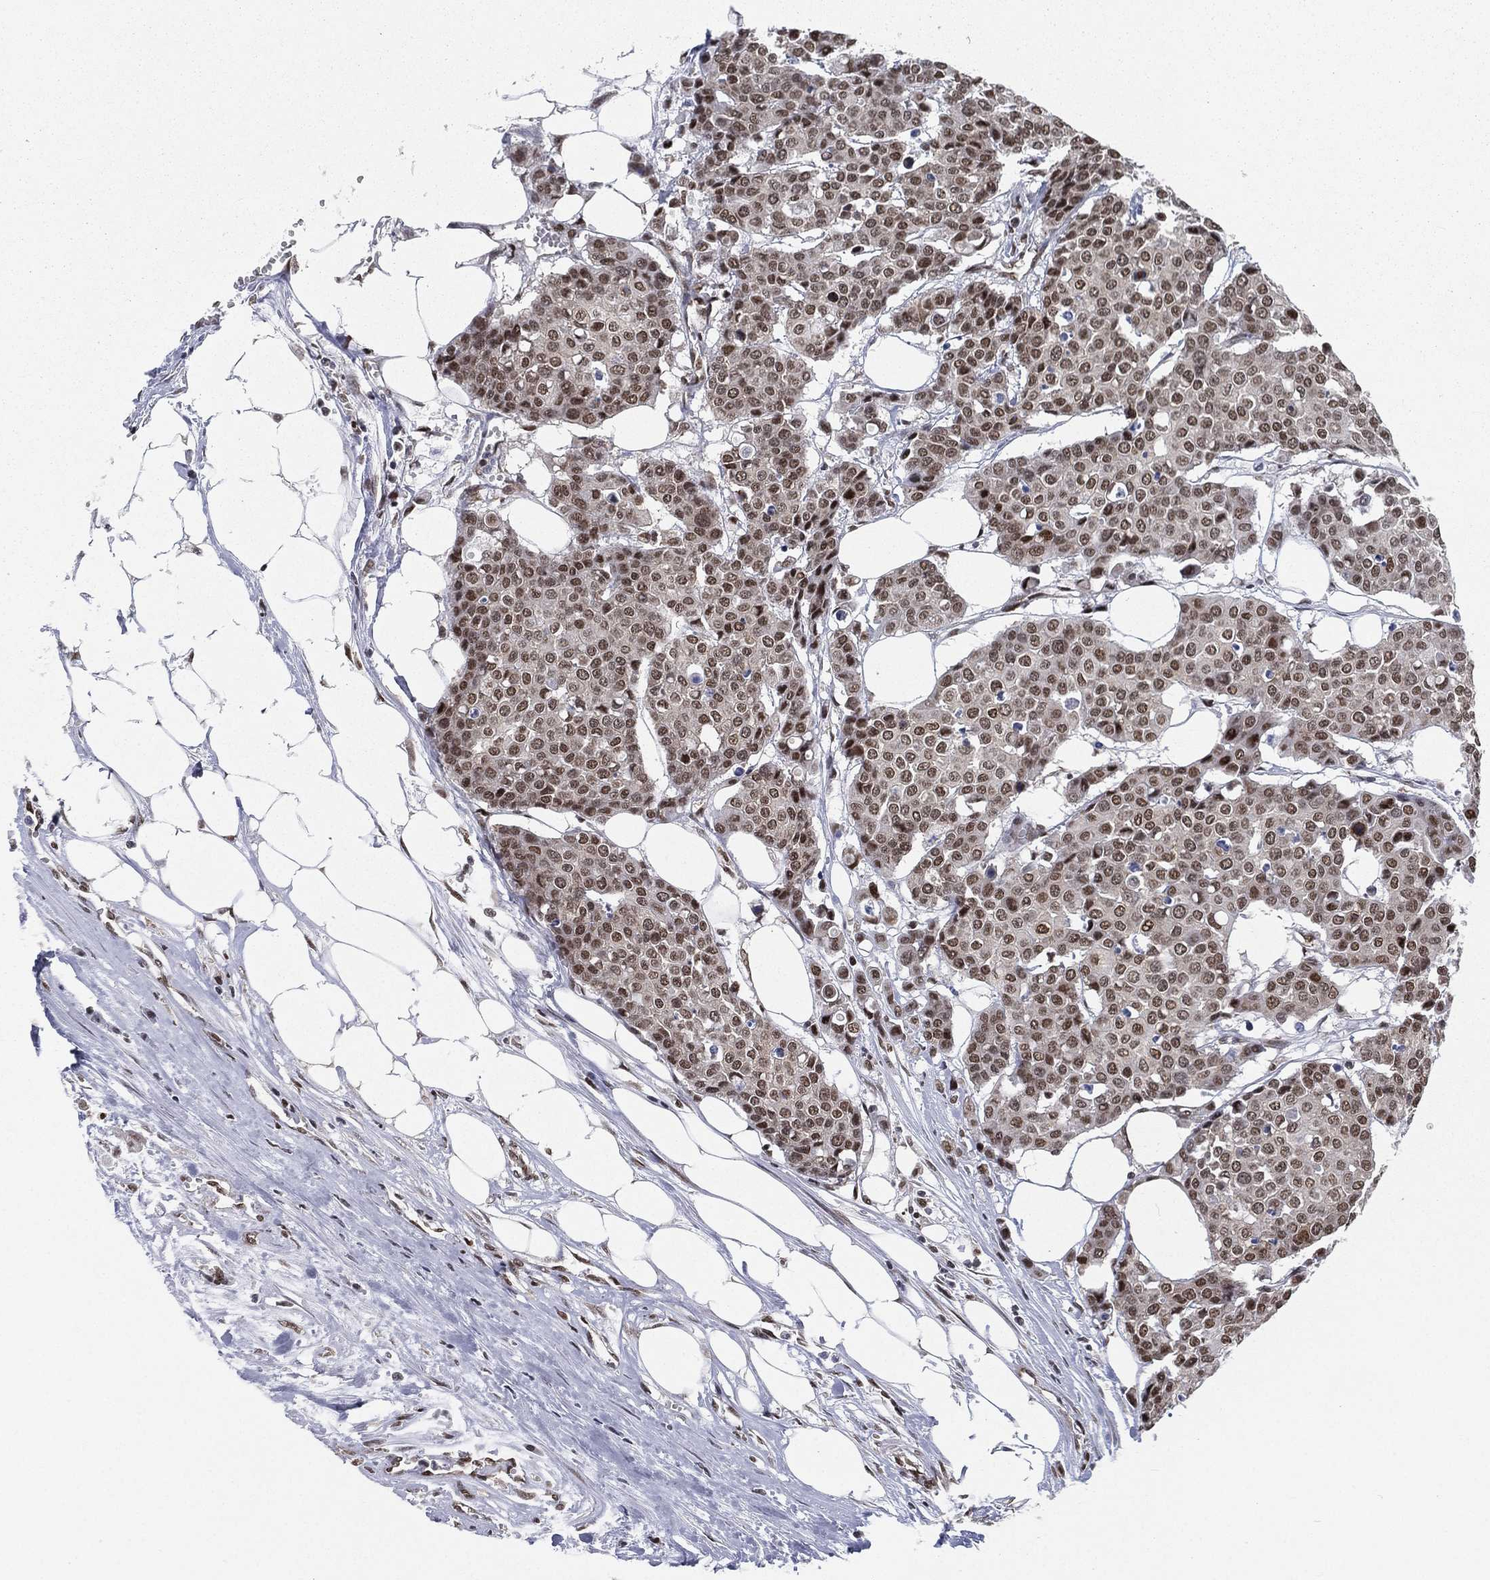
{"staining": {"intensity": "moderate", "quantity": ">75%", "location": "nuclear"}, "tissue": "carcinoid", "cell_type": "Tumor cells", "image_type": "cancer", "snomed": [{"axis": "morphology", "description": "Carcinoid, malignant, NOS"}, {"axis": "topography", "description": "Colon"}], "caption": "The immunohistochemical stain shows moderate nuclear expression in tumor cells of carcinoid tissue.", "gene": "FUBP3", "patient": {"sex": "male", "age": 81}}